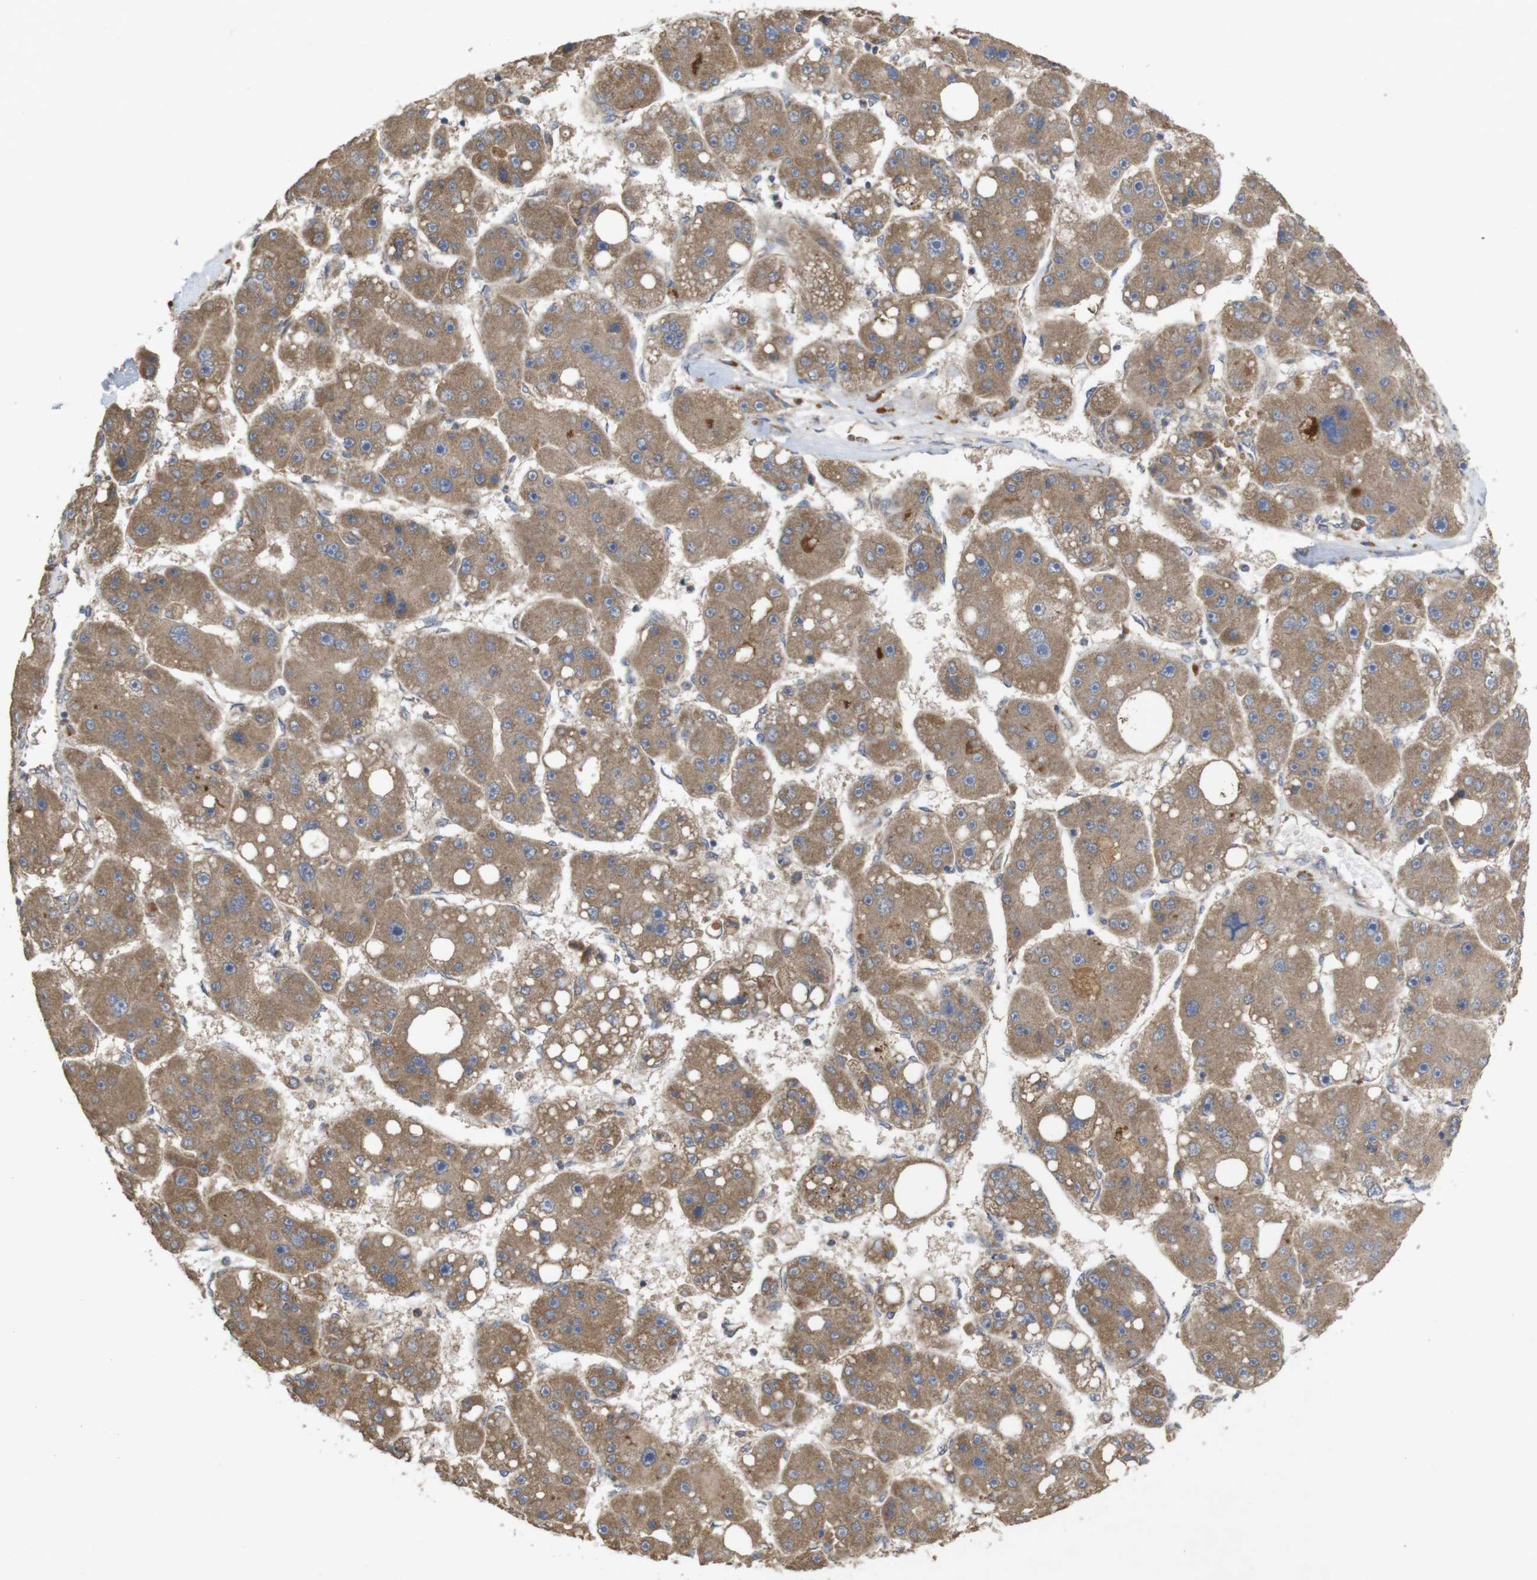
{"staining": {"intensity": "moderate", "quantity": ">75%", "location": "cytoplasmic/membranous"}, "tissue": "liver cancer", "cell_type": "Tumor cells", "image_type": "cancer", "snomed": [{"axis": "morphology", "description": "Carcinoma, Hepatocellular, NOS"}, {"axis": "topography", "description": "Liver"}], "caption": "IHC of human hepatocellular carcinoma (liver) demonstrates medium levels of moderate cytoplasmic/membranous positivity in approximately >75% of tumor cells.", "gene": "KCNS3", "patient": {"sex": "female", "age": 61}}